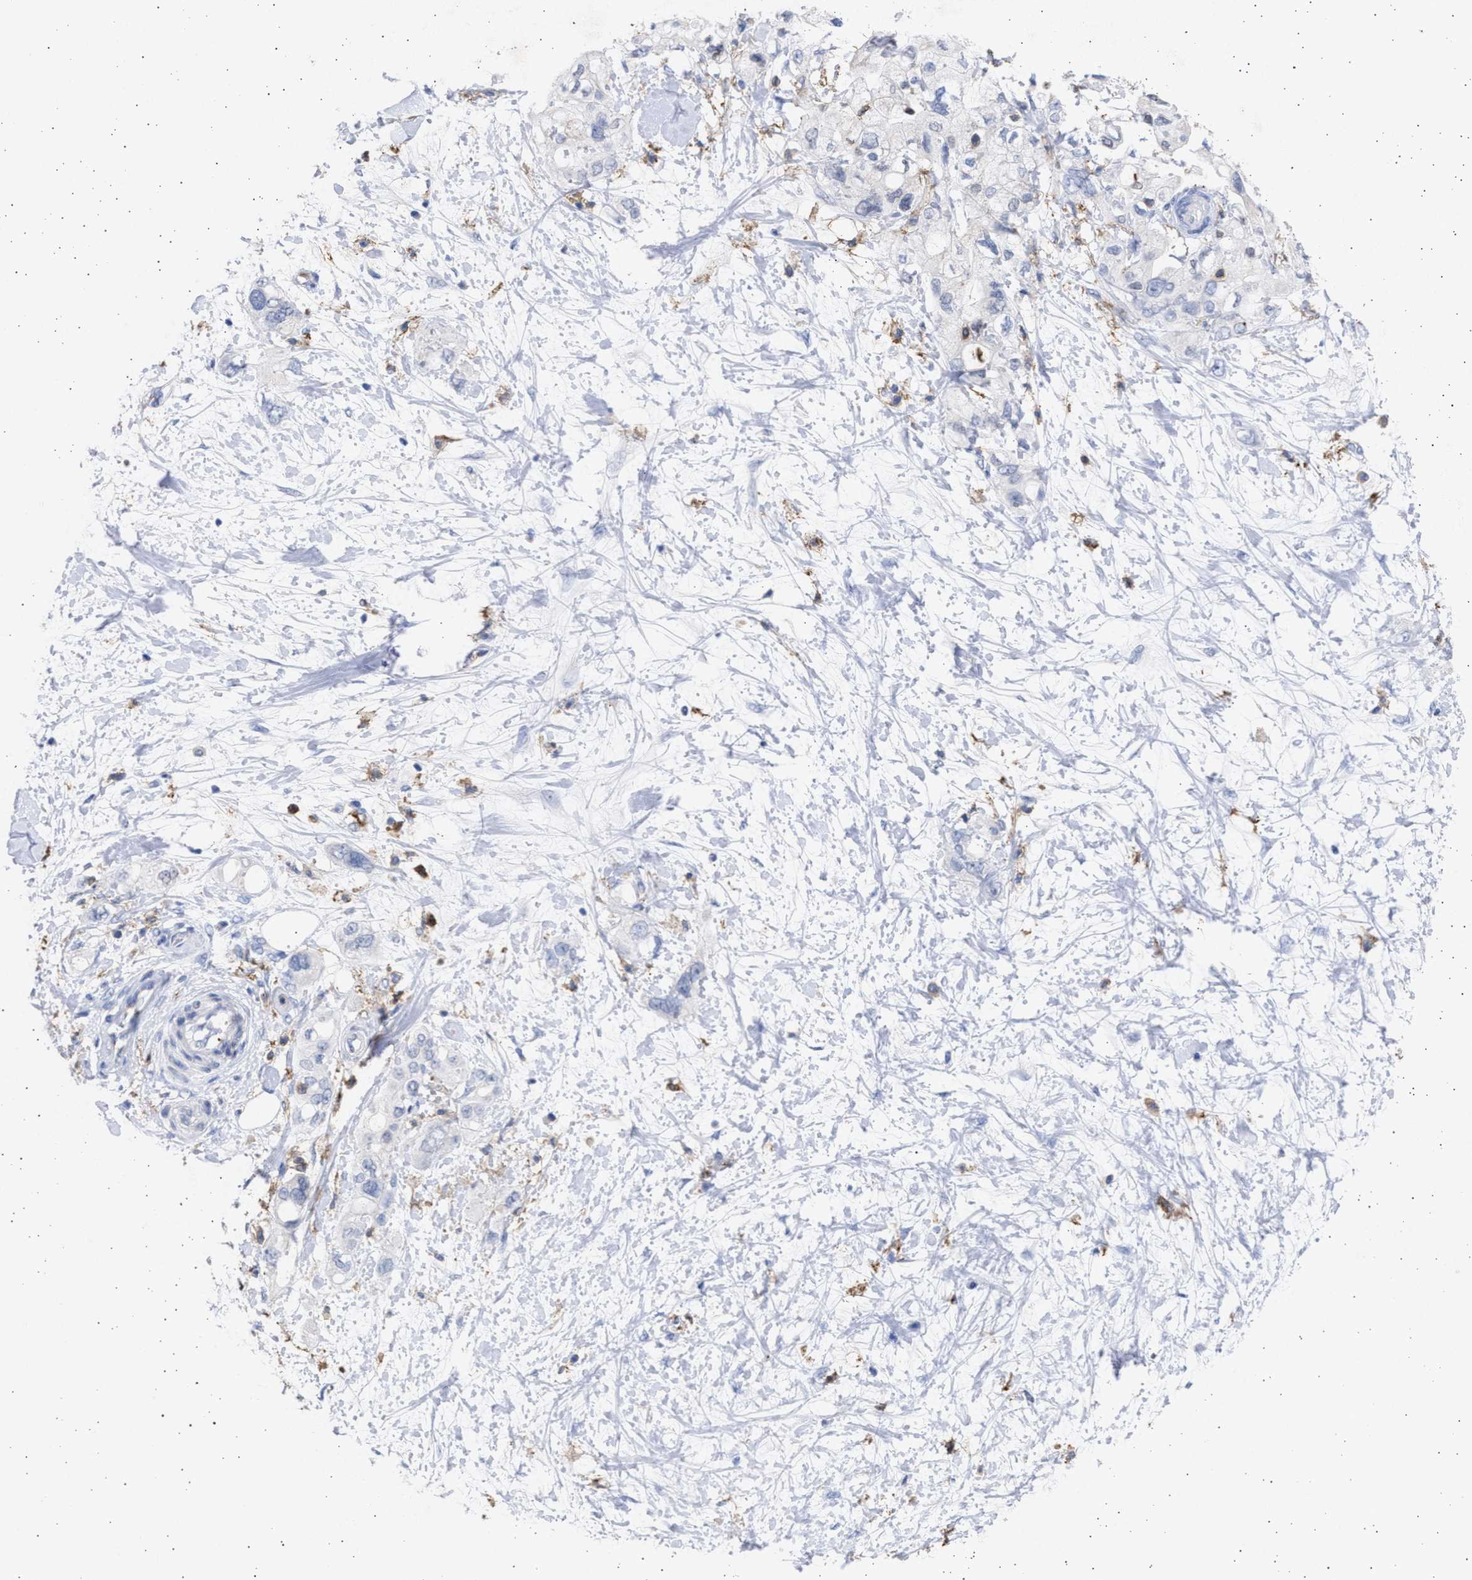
{"staining": {"intensity": "negative", "quantity": "none", "location": "none"}, "tissue": "pancreatic cancer", "cell_type": "Tumor cells", "image_type": "cancer", "snomed": [{"axis": "morphology", "description": "Adenocarcinoma, NOS"}, {"axis": "topography", "description": "Pancreas"}], "caption": "This is an IHC photomicrograph of human pancreatic cancer. There is no staining in tumor cells.", "gene": "FCER1A", "patient": {"sex": "female", "age": 56}}